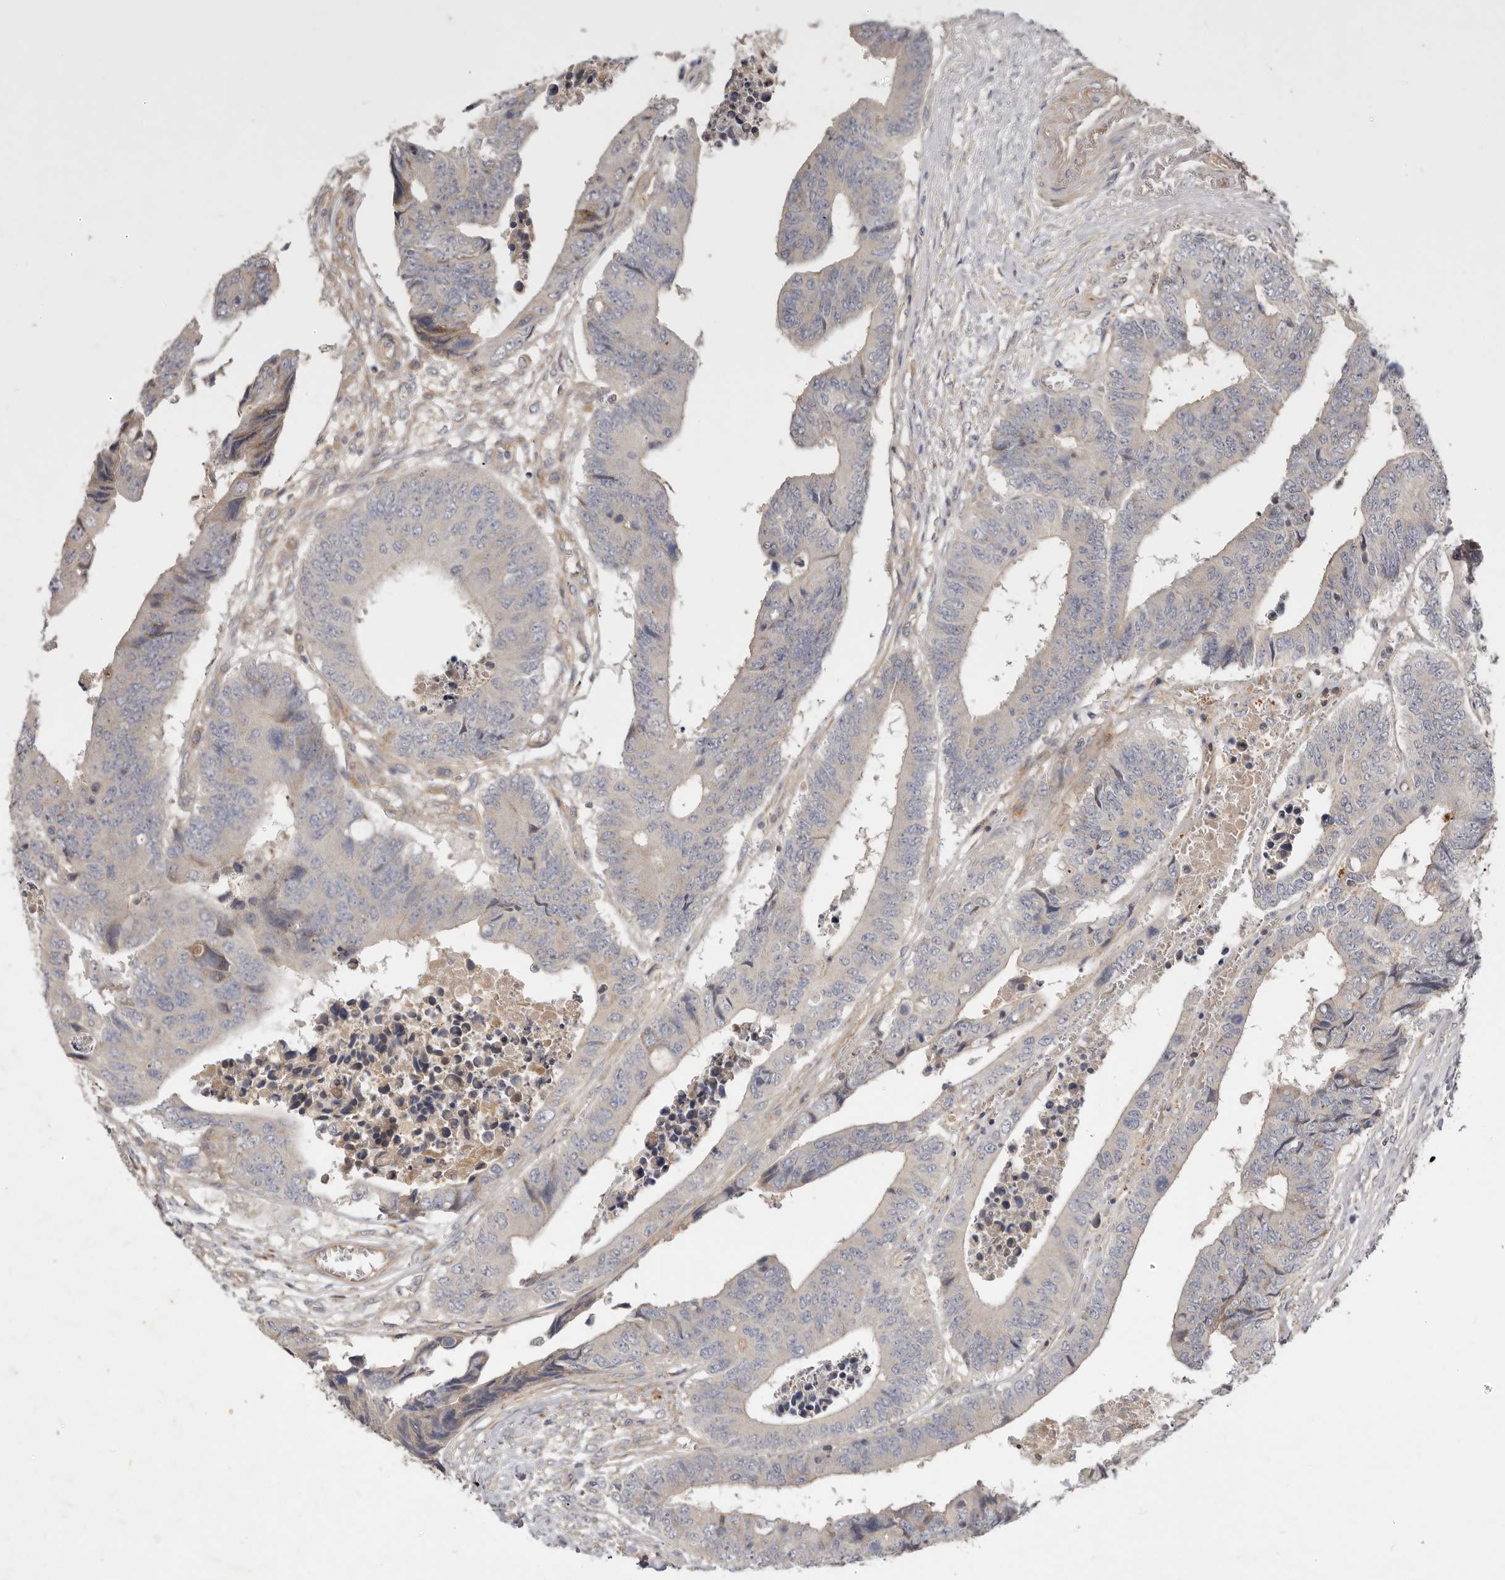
{"staining": {"intensity": "negative", "quantity": "none", "location": "none"}, "tissue": "colorectal cancer", "cell_type": "Tumor cells", "image_type": "cancer", "snomed": [{"axis": "morphology", "description": "Adenocarcinoma, NOS"}, {"axis": "topography", "description": "Rectum"}], "caption": "IHC micrograph of adenocarcinoma (colorectal) stained for a protein (brown), which reveals no positivity in tumor cells. (DAB (3,3'-diaminobenzidine) immunohistochemistry with hematoxylin counter stain).", "gene": "ADAMTS9", "patient": {"sex": "male", "age": 84}}